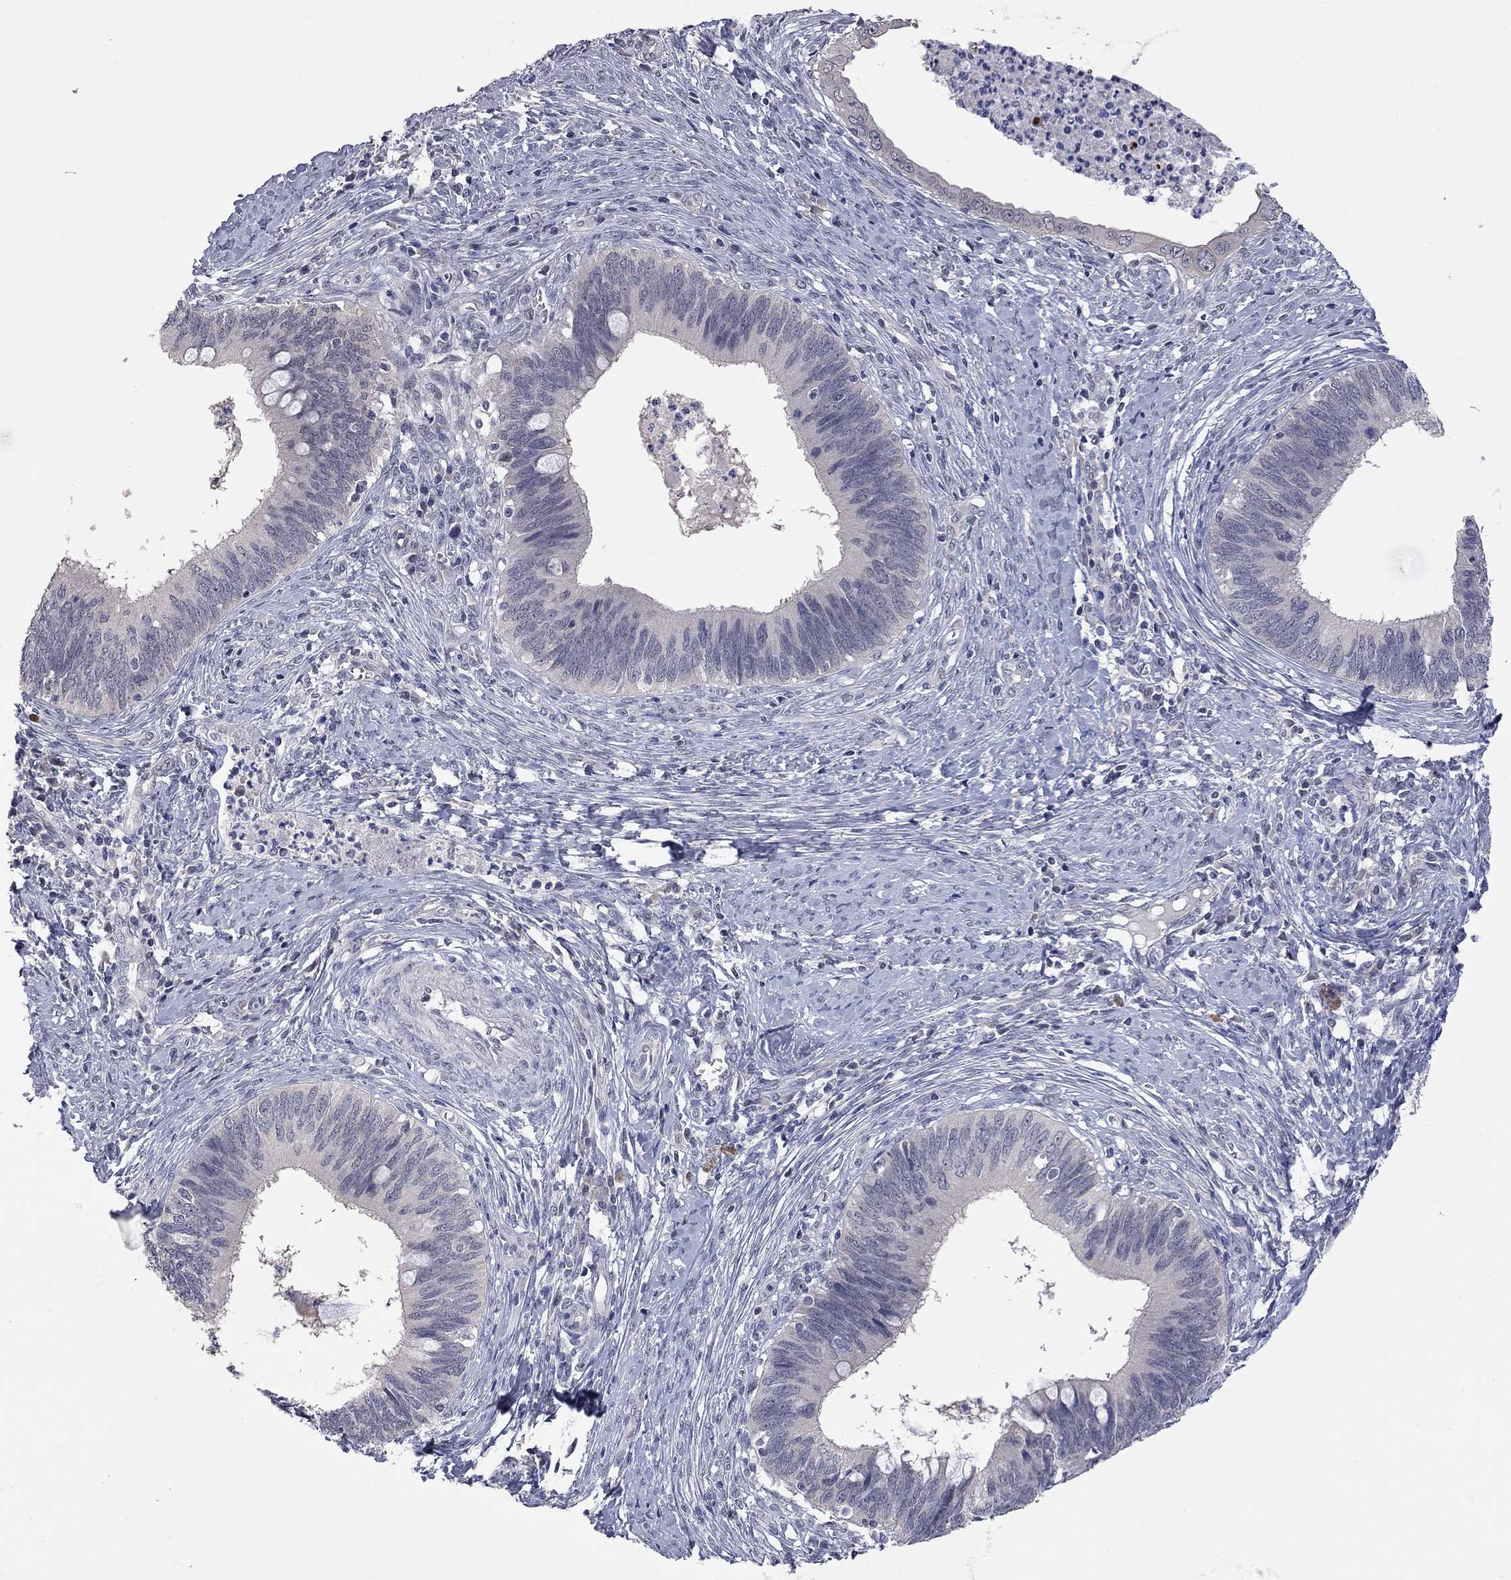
{"staining": {"intensity": "moderate", "quantity": "<25%", "location": "cytoplasmic/membranous"}, "tissue": "cervical cancer", "cell_type": "Tumor cells", "image_type": "cancer", "snomed": [{"axis": "morphology", "description": "Adenocarcinoma, NOS"}, {"axis": "topography", "description": "Cervix"}], "caption": "Cervical adenocarcinoma tissue demonstrates moderate cytoplasmic/membranous expression in about <25% of tumor cells (DAB = brown stain, brightfield microscopy at high magnification).", "gene": "FABP12", "patient": {"sex": "female", "age": 42}}